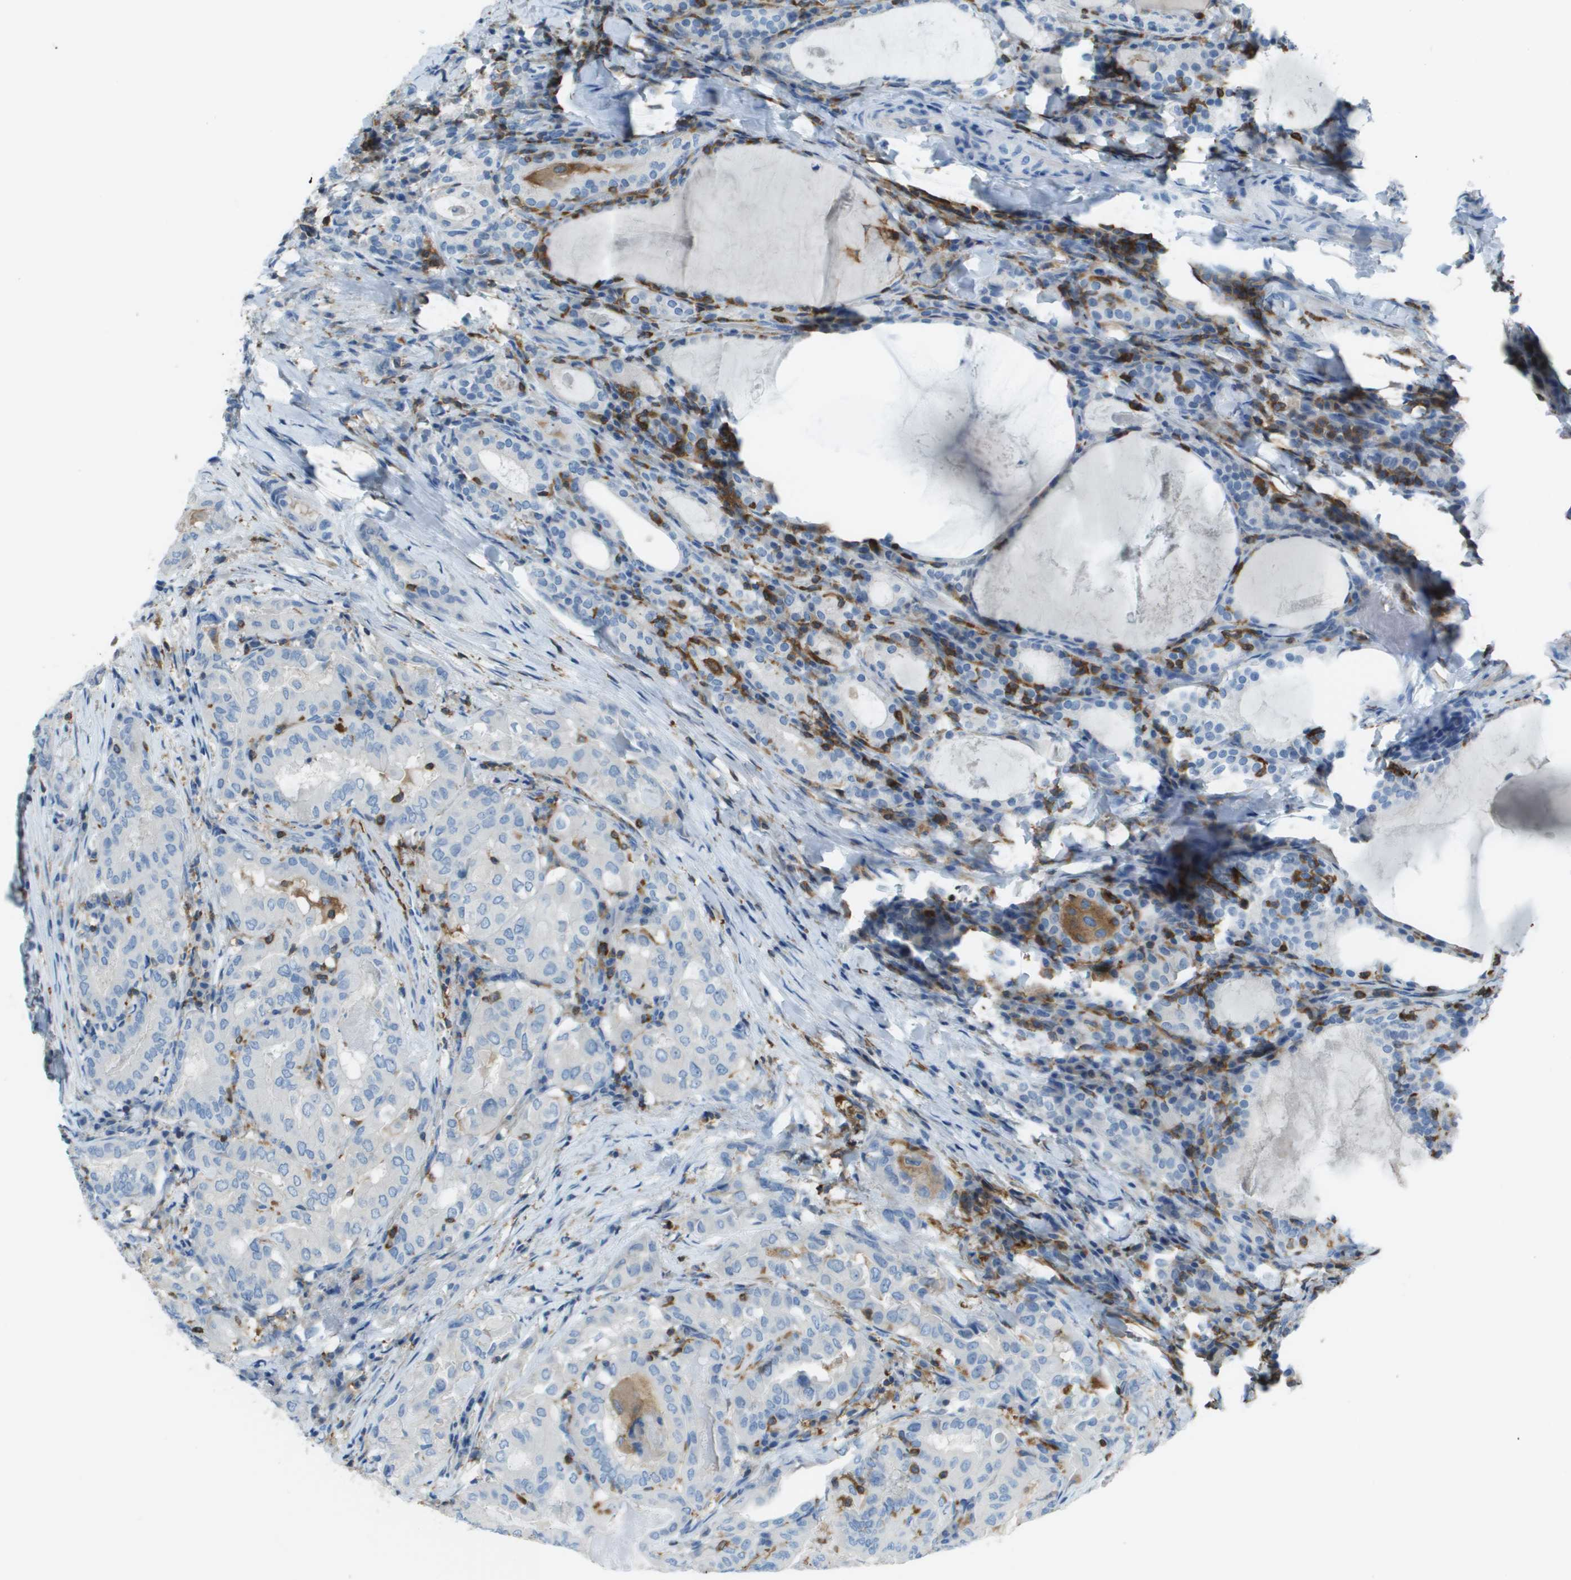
{"staining": {"intensity": "negative", "quantity": "none", "location": "none"}, "tissue": "thyroid cancer", "cell_type": "Tumor cells", "image_type": "cancer", "snomed": [{"axis": "morphology", "description": "Papillary adenocarcinoma, NOS"}, {"axis": "topography", "description": "Thyroid gland"}], "caption": "DAB immunohistochemical staining of thyroid cancer reveals no significant positivity in tumor cells. (Brightfield microscopy of DAB immunohistochemistry (IHC) at high magnification).", "gene": "APBB1IP", "patient": {"sex": "female", "age": 42}}